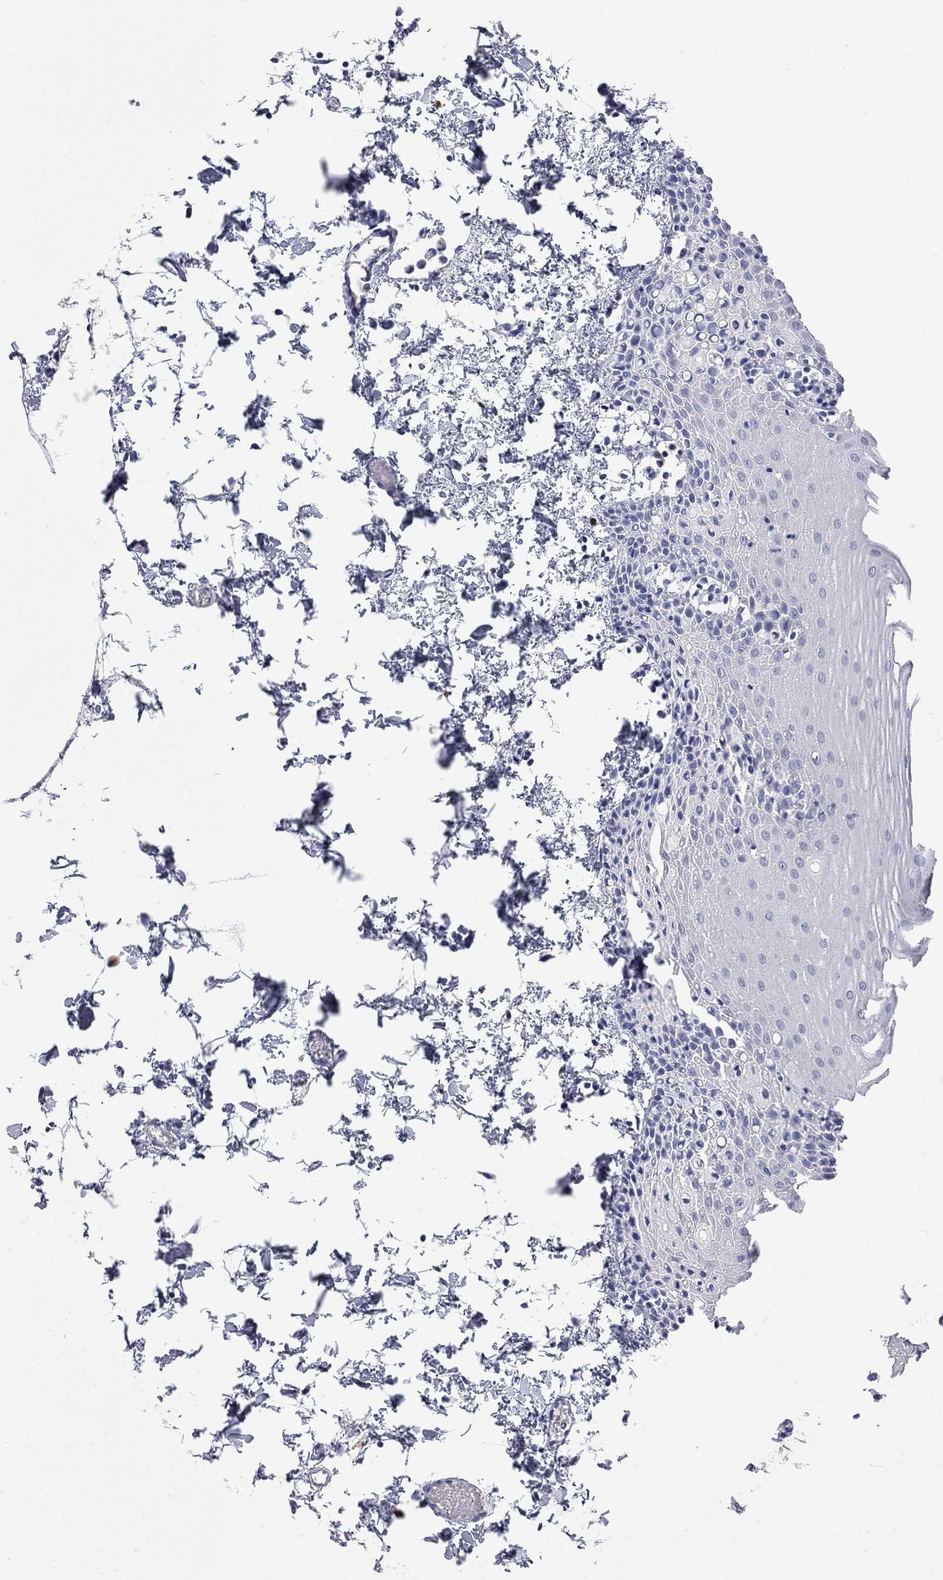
{"staining": {"intensity": "negative", "quantity": "none", "location": "none"}, "tissue": "oral mucosa", "cell_type": "Squamous epithelial cells", "image_type": "normal", "snomed": [{"axis": "morphology", "description": "Normal tissue, NOS"}, {"axis": "topography", "description": "Oral tissue"}], "caption": "A high-resolution photomicrograph shows IHC staining of unremarkable oral mucosa, which reveals no significant expression in squamous epithelial cells. Nuclei are stained in blue.", "gene": "FAM221B", "patient": {"sex": "male", "age": 81}}